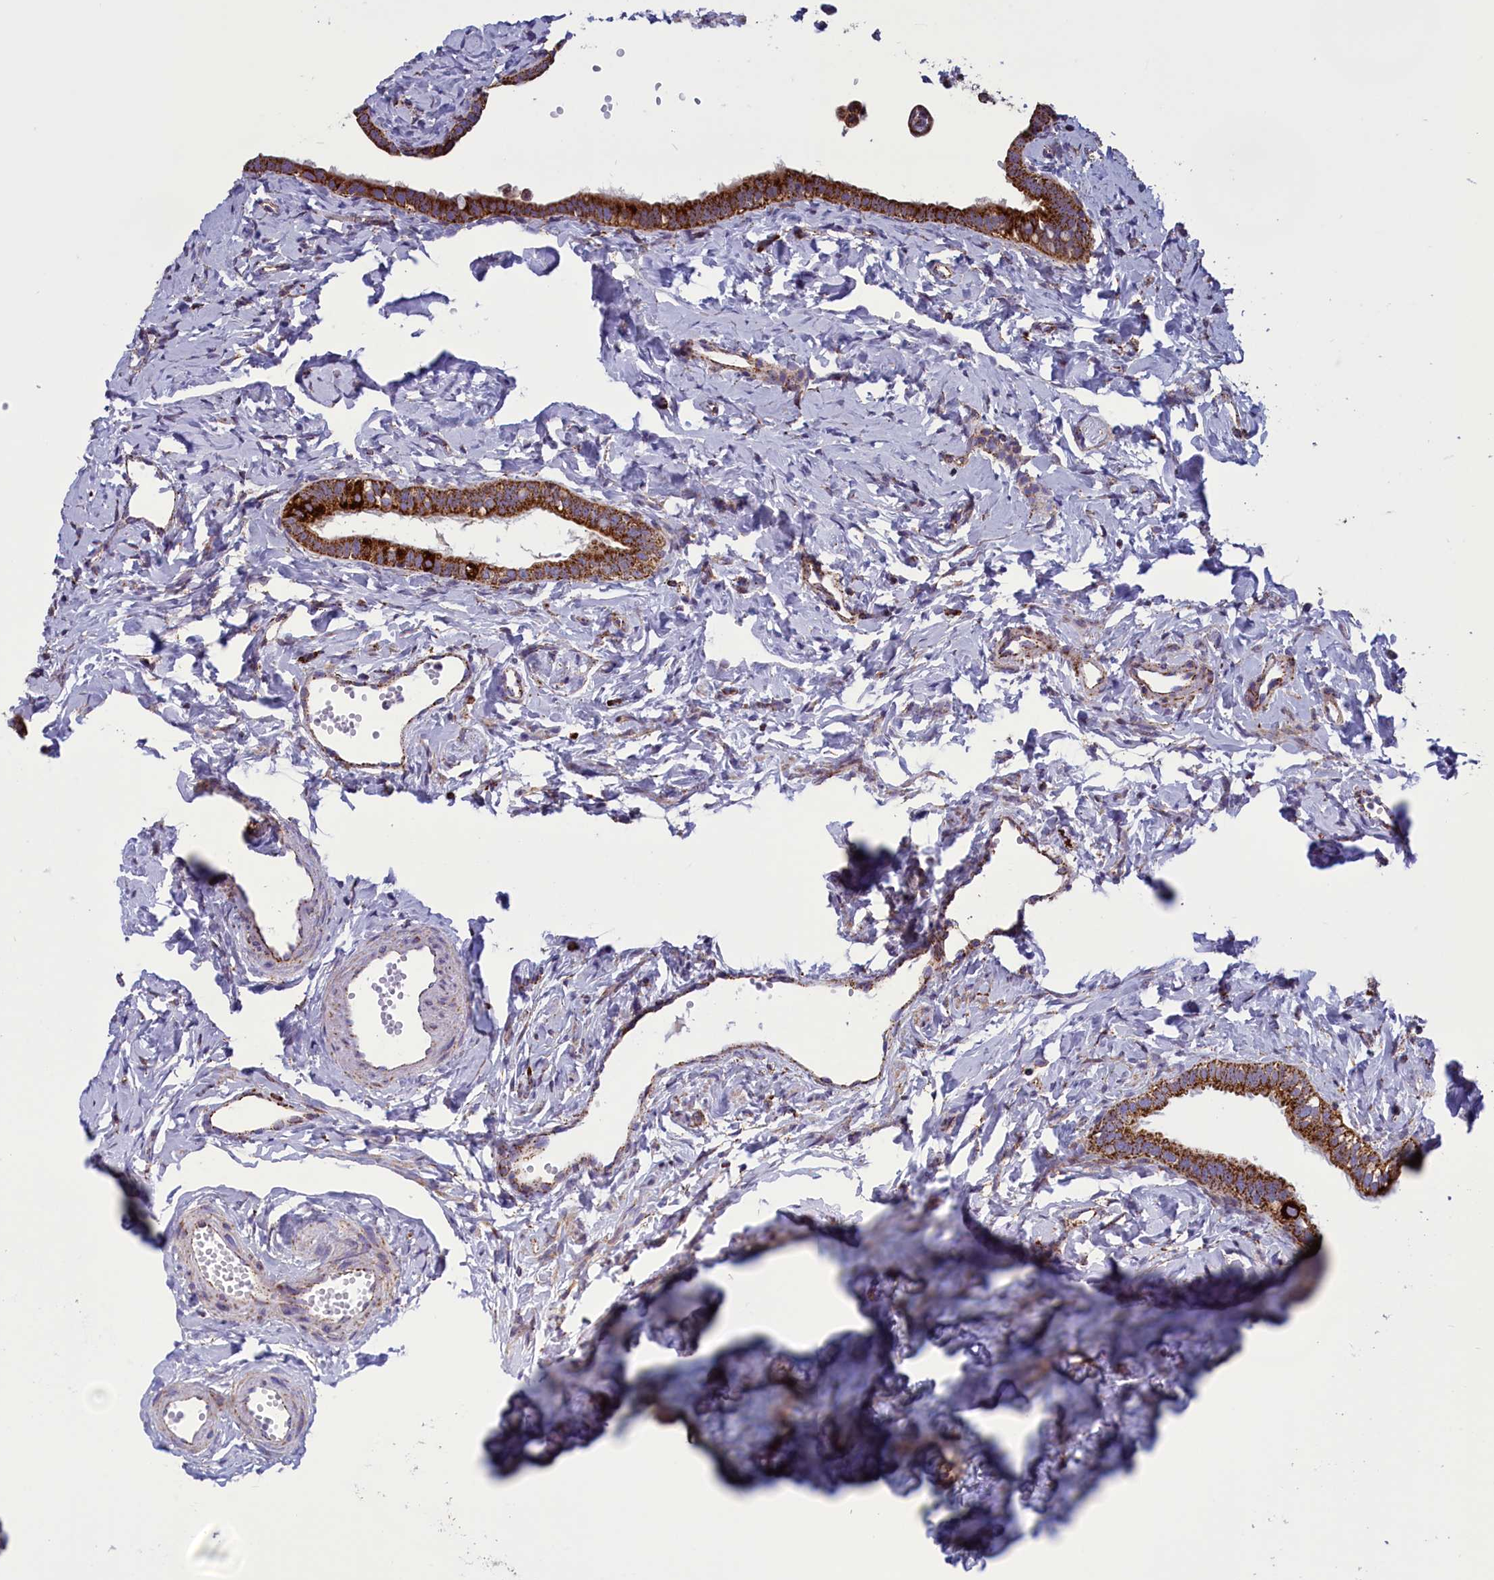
{"staining": {"intensity": "strong", "quantity": ">75%", "location": "cytoplasmic/membranous"}, "tissue": "fallopian tube", "cell_type": "Glandular cells", "image_type": "normal", "snomed": [{"axis": "morphology", "description": "Normal tissue, NOS"}, {"axis": "topography", "description": "Fallopian tube"}], "caption": "Fallopian tube stained with a brown dye shows strong cytoplasmic/membranous positive expression in approximately >75% of glandular cells.", "gene": "ISOC2", "patient": {"sex": "female", "age": 66}}